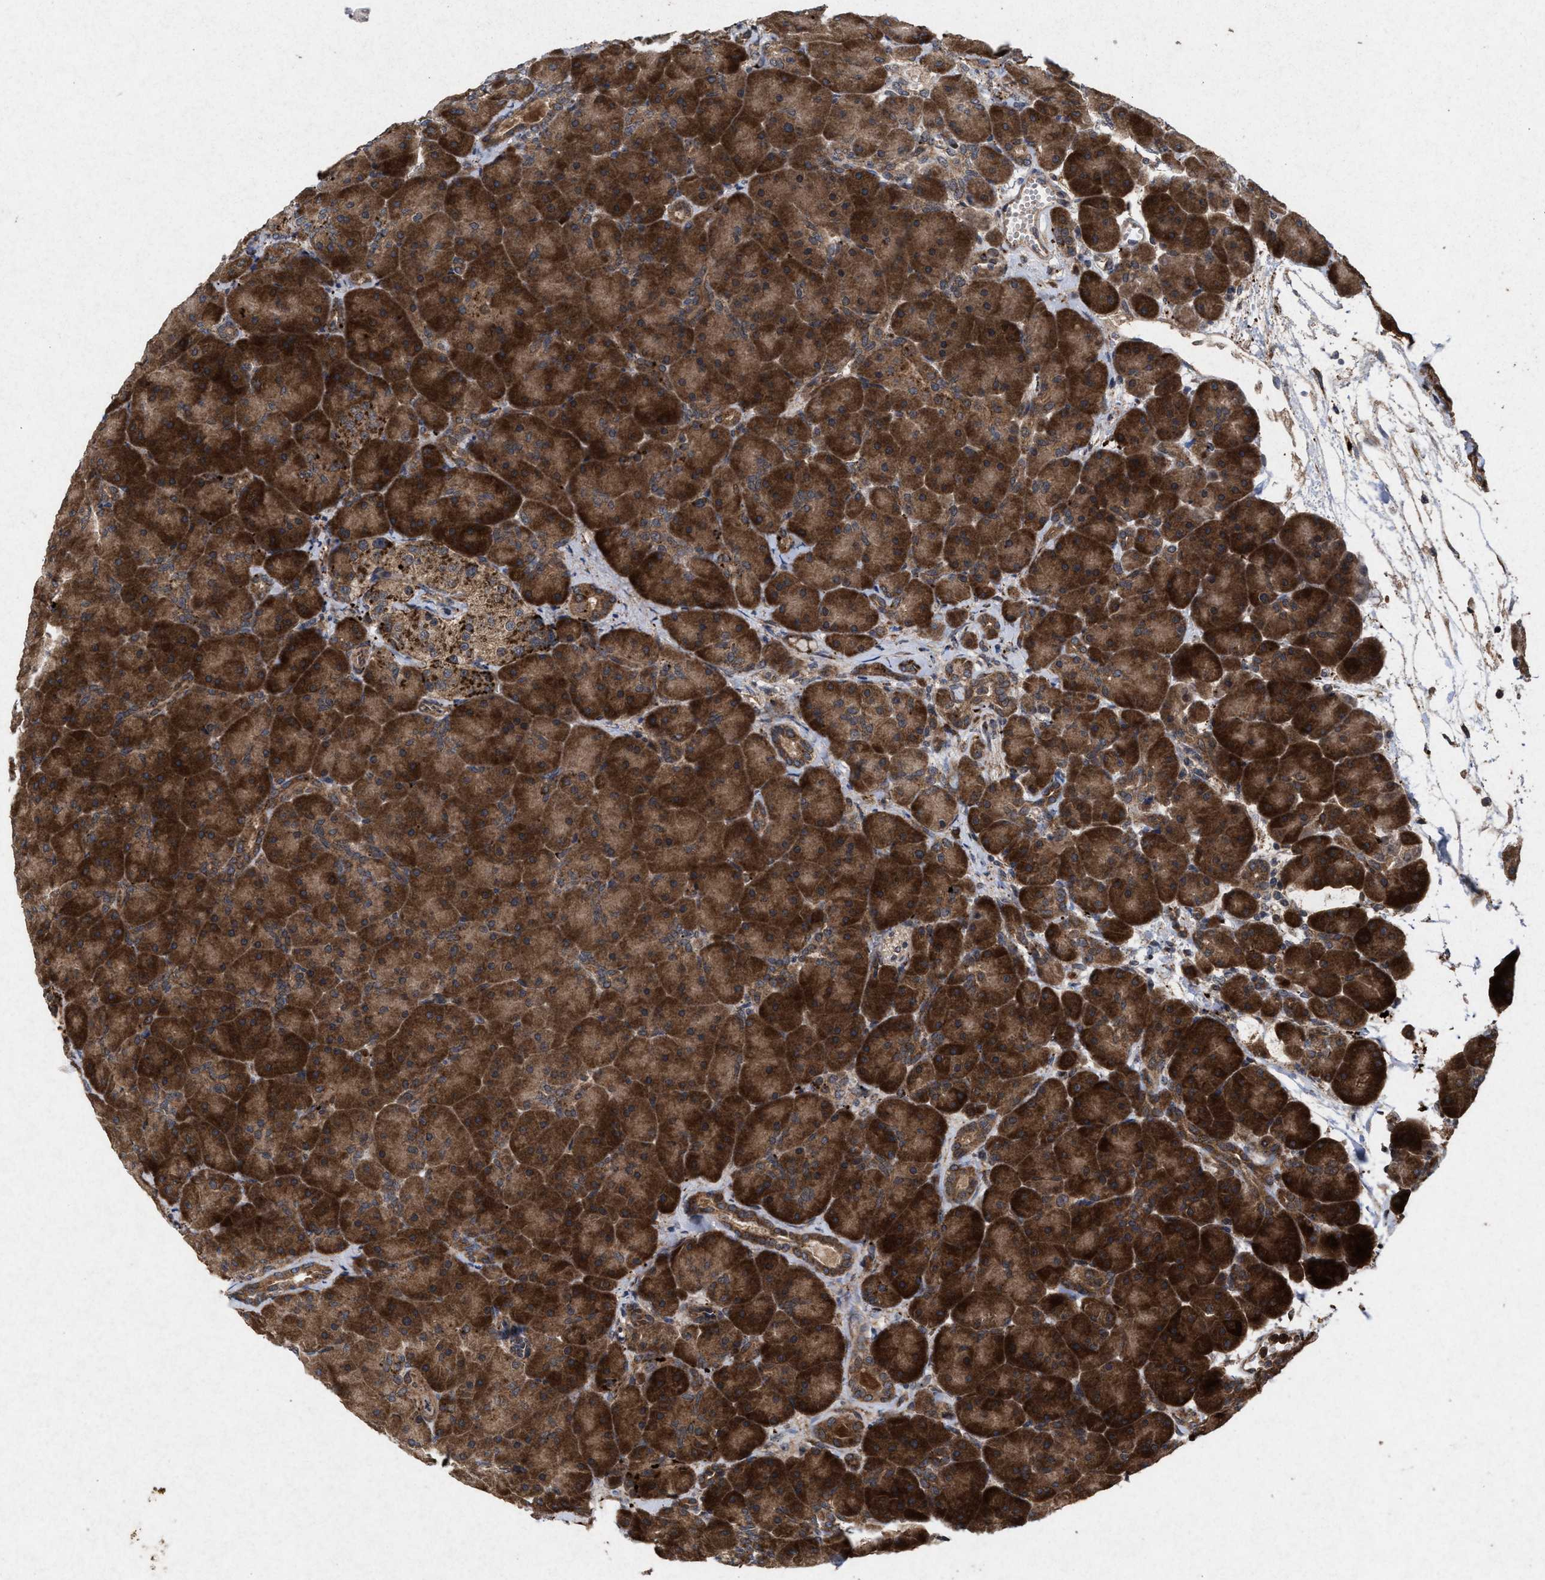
{"staining": {"intensity": "strong", "quantity": ">75%", "location": "cytoplasmic/membranous"}, "tissue": "pancreas", "cell_type": "Exocrine glandular cells", "image_type": "normal", "snomed": [{"axis": "morphology", "description": "Normal tissue, NOS"}, {"axis": "topography", "description": "Pancreas"}], "caption": "A histopathology image showing strong cytoplasmic/membranous positivity in approximately >75% of exocrine glandular cells in normal pancreas, as visualized by brown immunohistochemical staining.", "gene": "MSI2", "patient": {"sex": "male", "age": 66}}